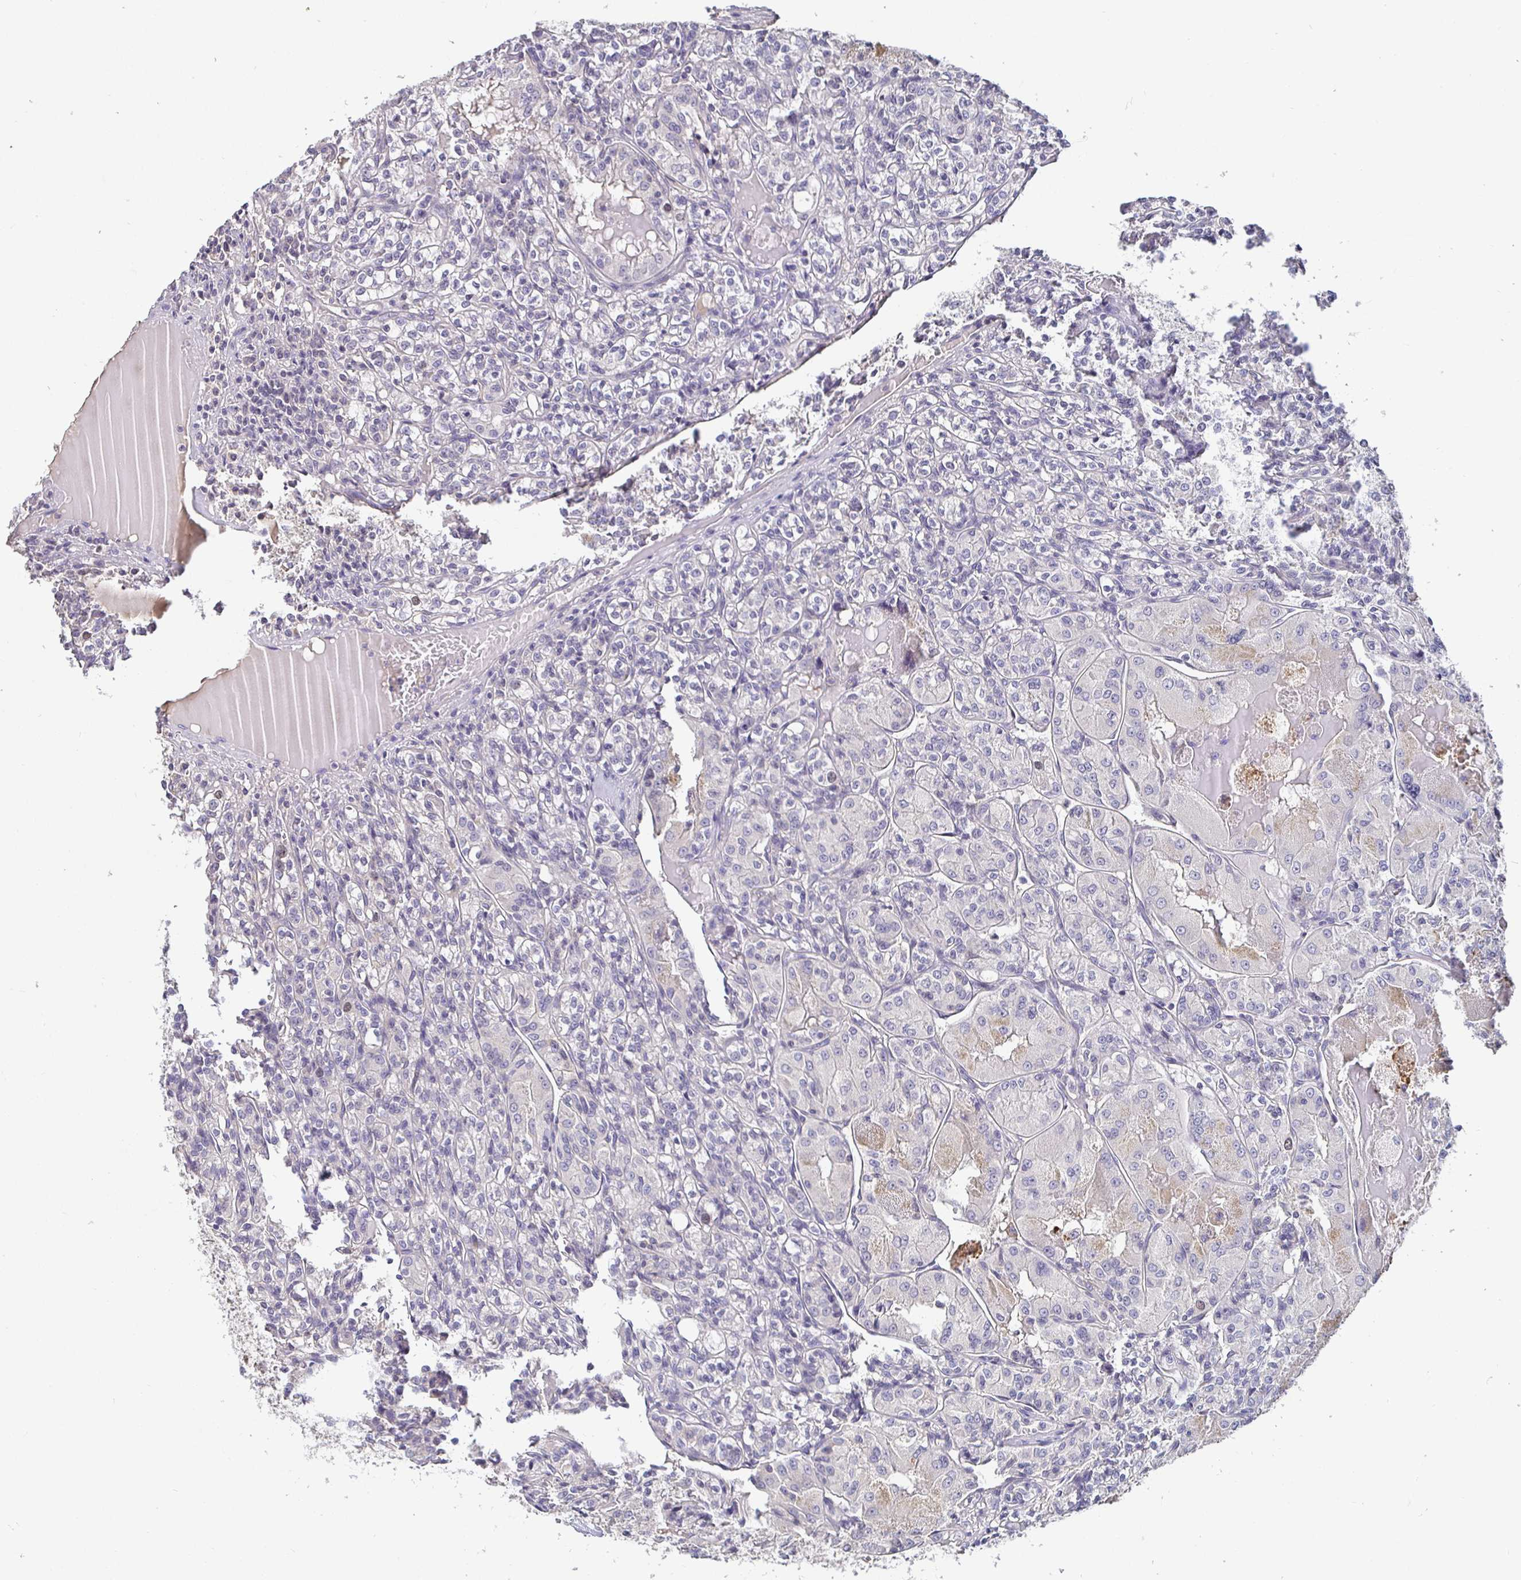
{"staining": {"intensity": "negative", "quantity": "none", "location": "none"}, "tissue": "renal cancer", "cell_type": "Tumor cells", "image_type": "cancer", "snomed": [{"axis": "morphology", "description": "Adenocarcinoma, NOS"}, {"axis": "topography", "description": "Kidney"}], "caption": "The histopathology image demonstrates no staining of tumor cells in renal cancer.", "gene": "ANLN", "patient": {"sex": "male", "age": 36}}